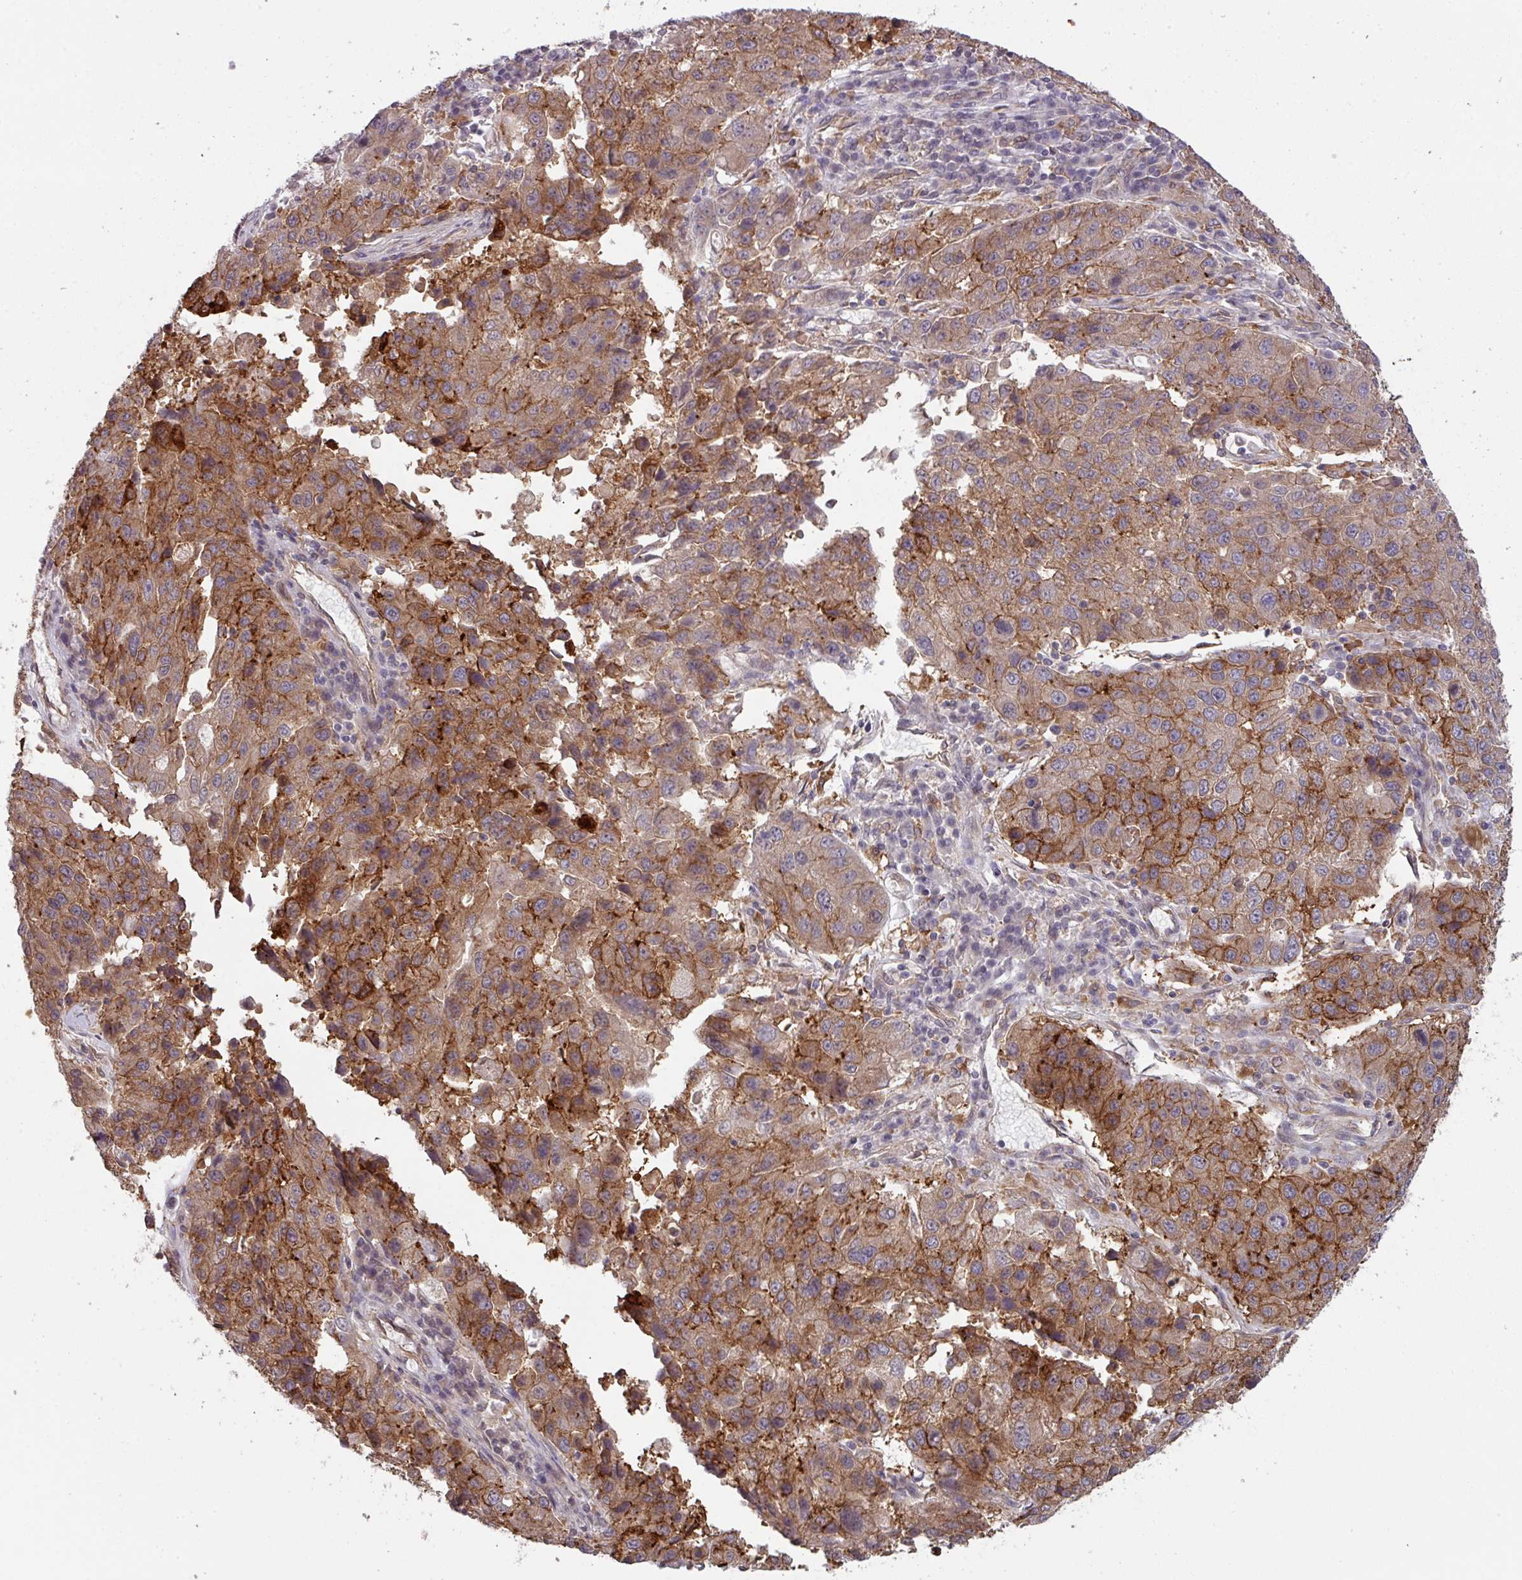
{"staining": {"intensity": "strong", "quantity": ">75%", "location": "cytoplasmic/membranous"}, "tissue": "stomach cancer", "cell_type": "Tumor cells", "image_type": "cancer", "snomed": [{"axis": "morphology", "description": "Adenocarcinoma, NOS"}, {"axis": "topography", "description": "Stomach"}], "caption": "IHC (DAB (3,3'-diaminobenzidine)) staining of human stomach adenocarcinoma demonstrates strong cytoplasmic/membranous protein expression in approximately >75% of tumor cells. The staining is performed using DAB (3,3'-diaminobenzidine) brown chromogen to label protein expression. The nuclei are counter-stained blue using hematoxylin.", "gene": "CYFIP2", "patient": {"sex": "male", "age": 71}}